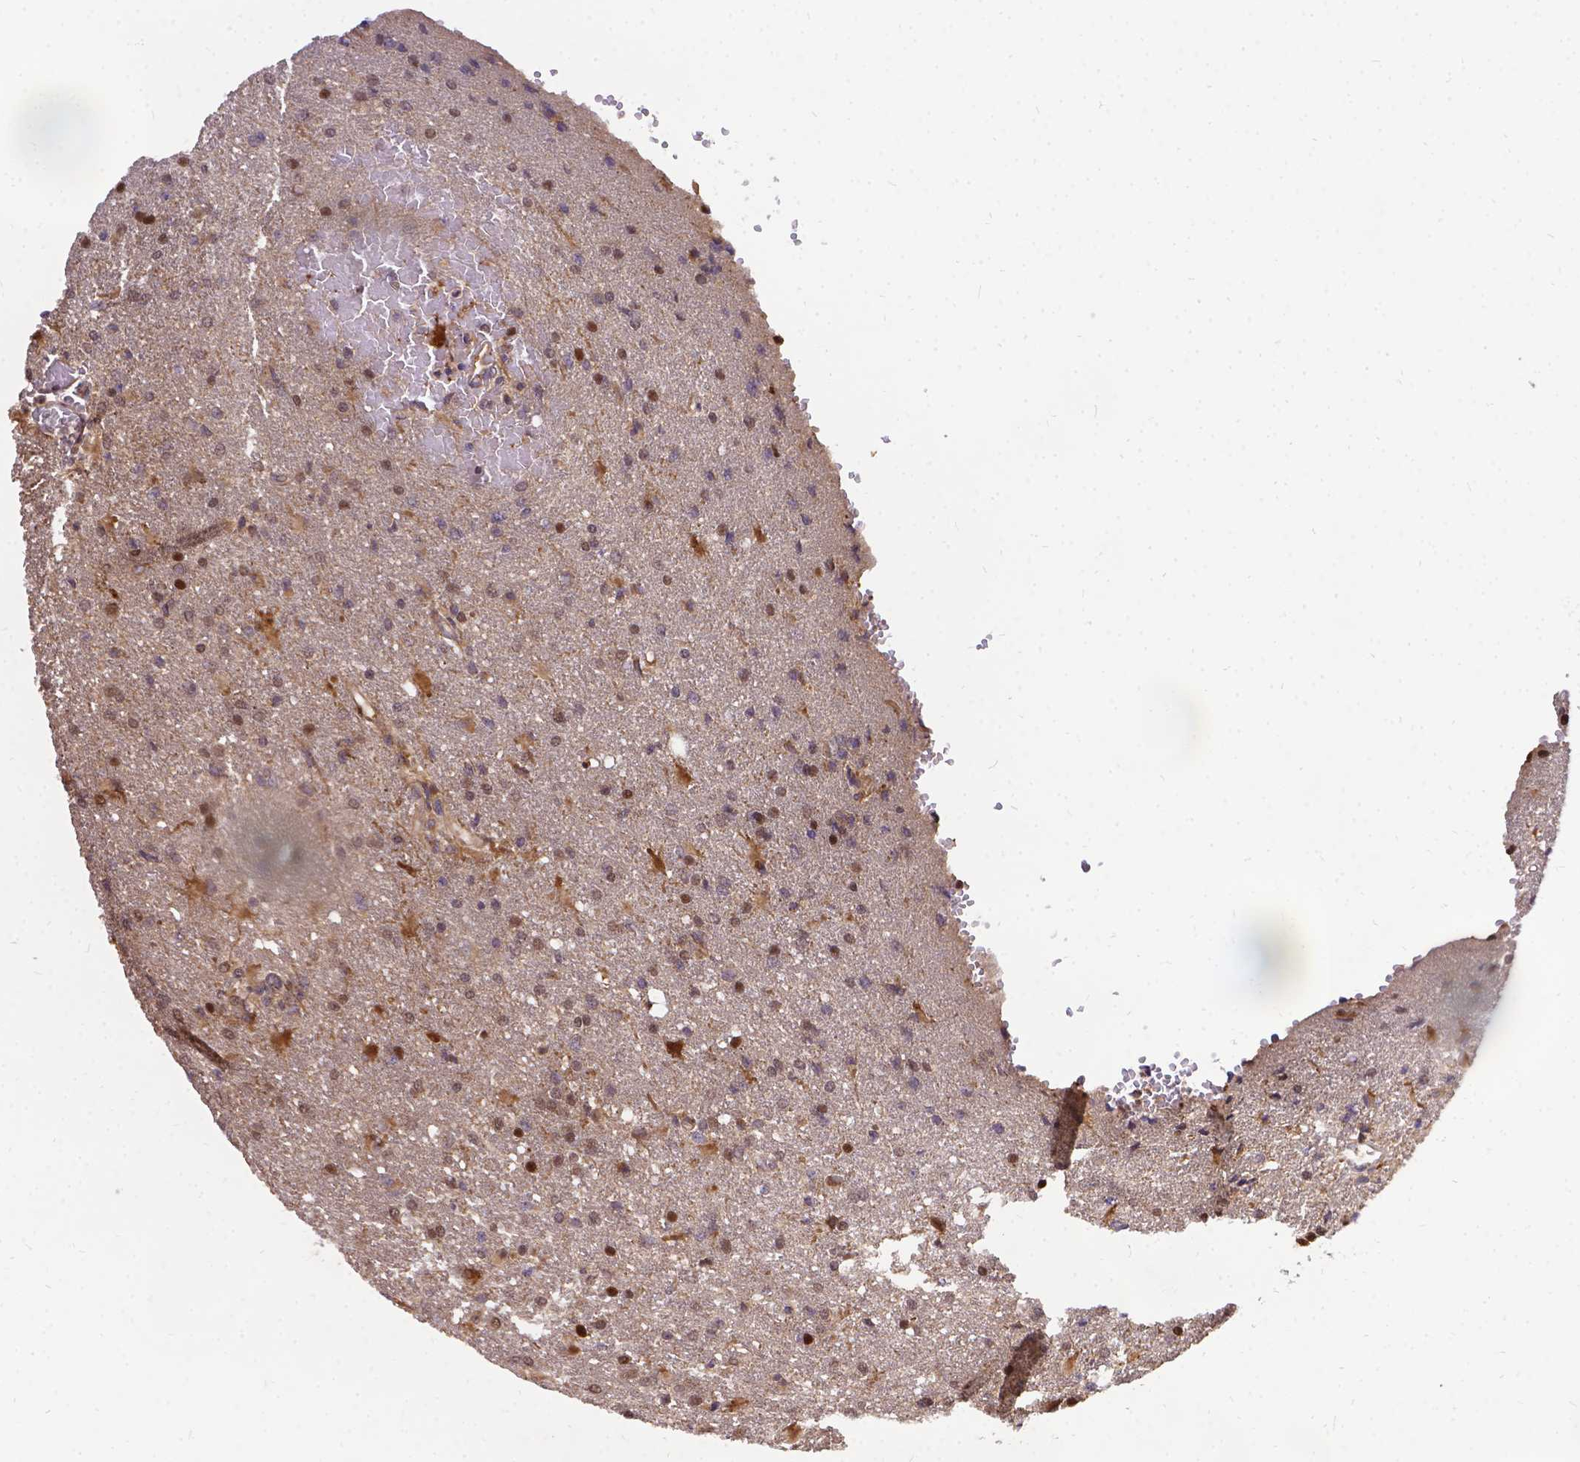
{"staining": {"intensity": "negative", "quantity": "none", "location": "none"}, "tissue": "glioma", "cell_type": "Tumor cells", "image_type": "cancer", "snomed": [{"axis": "morphology", "description": "Glioma, malignant, High grade"}, {"axis": "topography", "description": "Brain"}], "caption": "High-grade glioma (malignant) was stained to show a protein in brown. There is no significant positivity in tumor cells.", "gene": "DENND6A", "patient": {"sex": "male", "age": 68}}